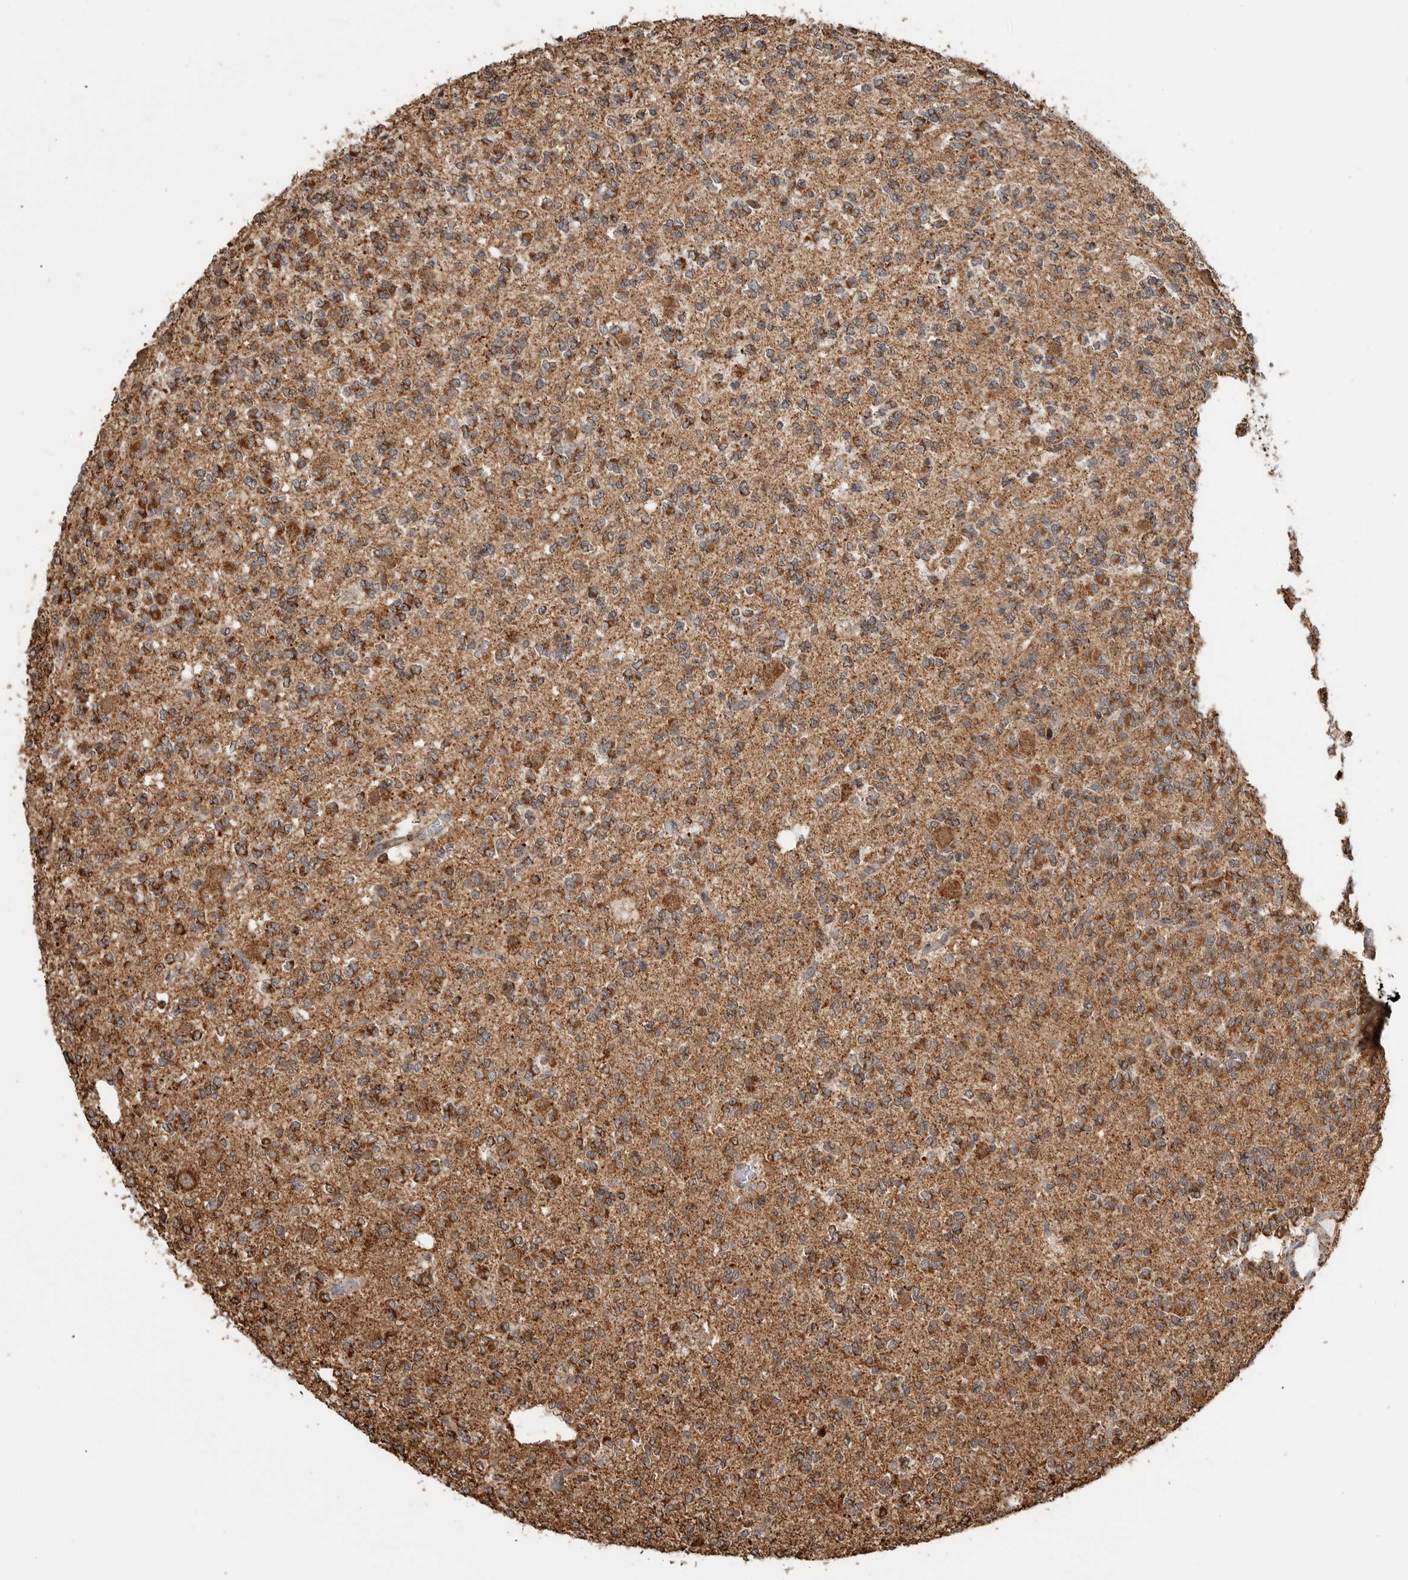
{"staining": {"intensity": "strong", "quantity": ">75%", "location": "cytoplasmic/membranous"}, "tissue": "glioma", "cell_type": "Tumor cells", "image_type": "cancer", "snomed": [{"axis": "morphology", "description": "Glioma, malignant, Low grade"}, {"axis": "topography", "description": "Brain"}], "caption": "The immunohistochemical stain labels strong cytoplasmic/membranous staining in tumor cells of glioma tissue. (DAB (3,3'-diaminobenzidine) = brown stain, brightfield microscopy at high magnification).", "gene": "GCNT2", "patient": {"sex": "male", "age": 38}}